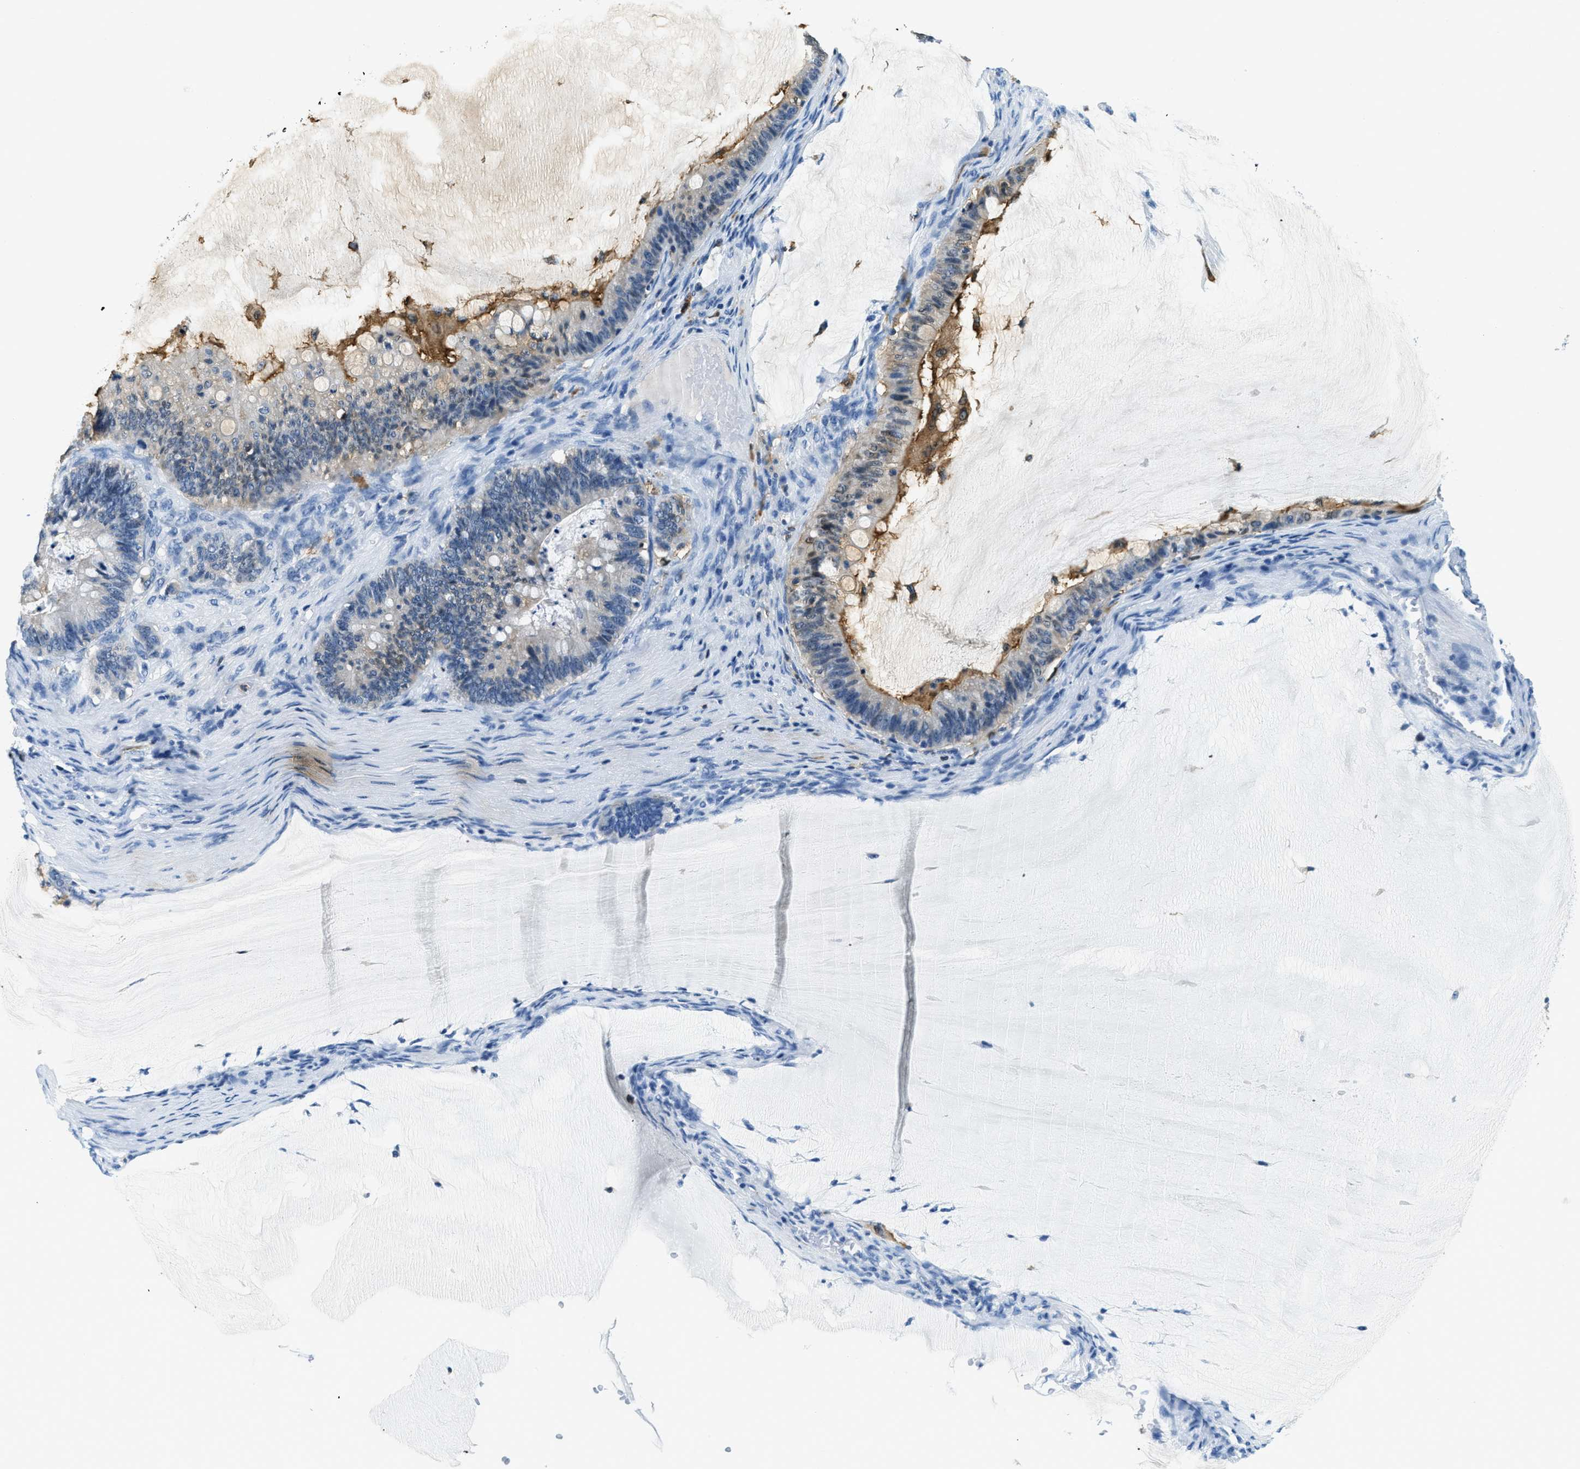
{"staining": {"intensity": "negative", "quantity": "none", "location": "none"}, "tissue": "ovarian cancer", "cell_type": "Tumor cells", "image_type": "cancer", "snomed": [{"axis": "morphology", "description": "Cystadenocarcinoma, mucinous, NOS"}, {"axis": "topography", "description": "Ovary"}], "caption": "Human ovarian cancer (mucinous cystadenocarcinoma) stained for a protein using immunohistochemistry (IHC) exhibits no positivity in tumor cells.", "gene": "CAPG", "patient": {"sex": "female", "age": 61}}